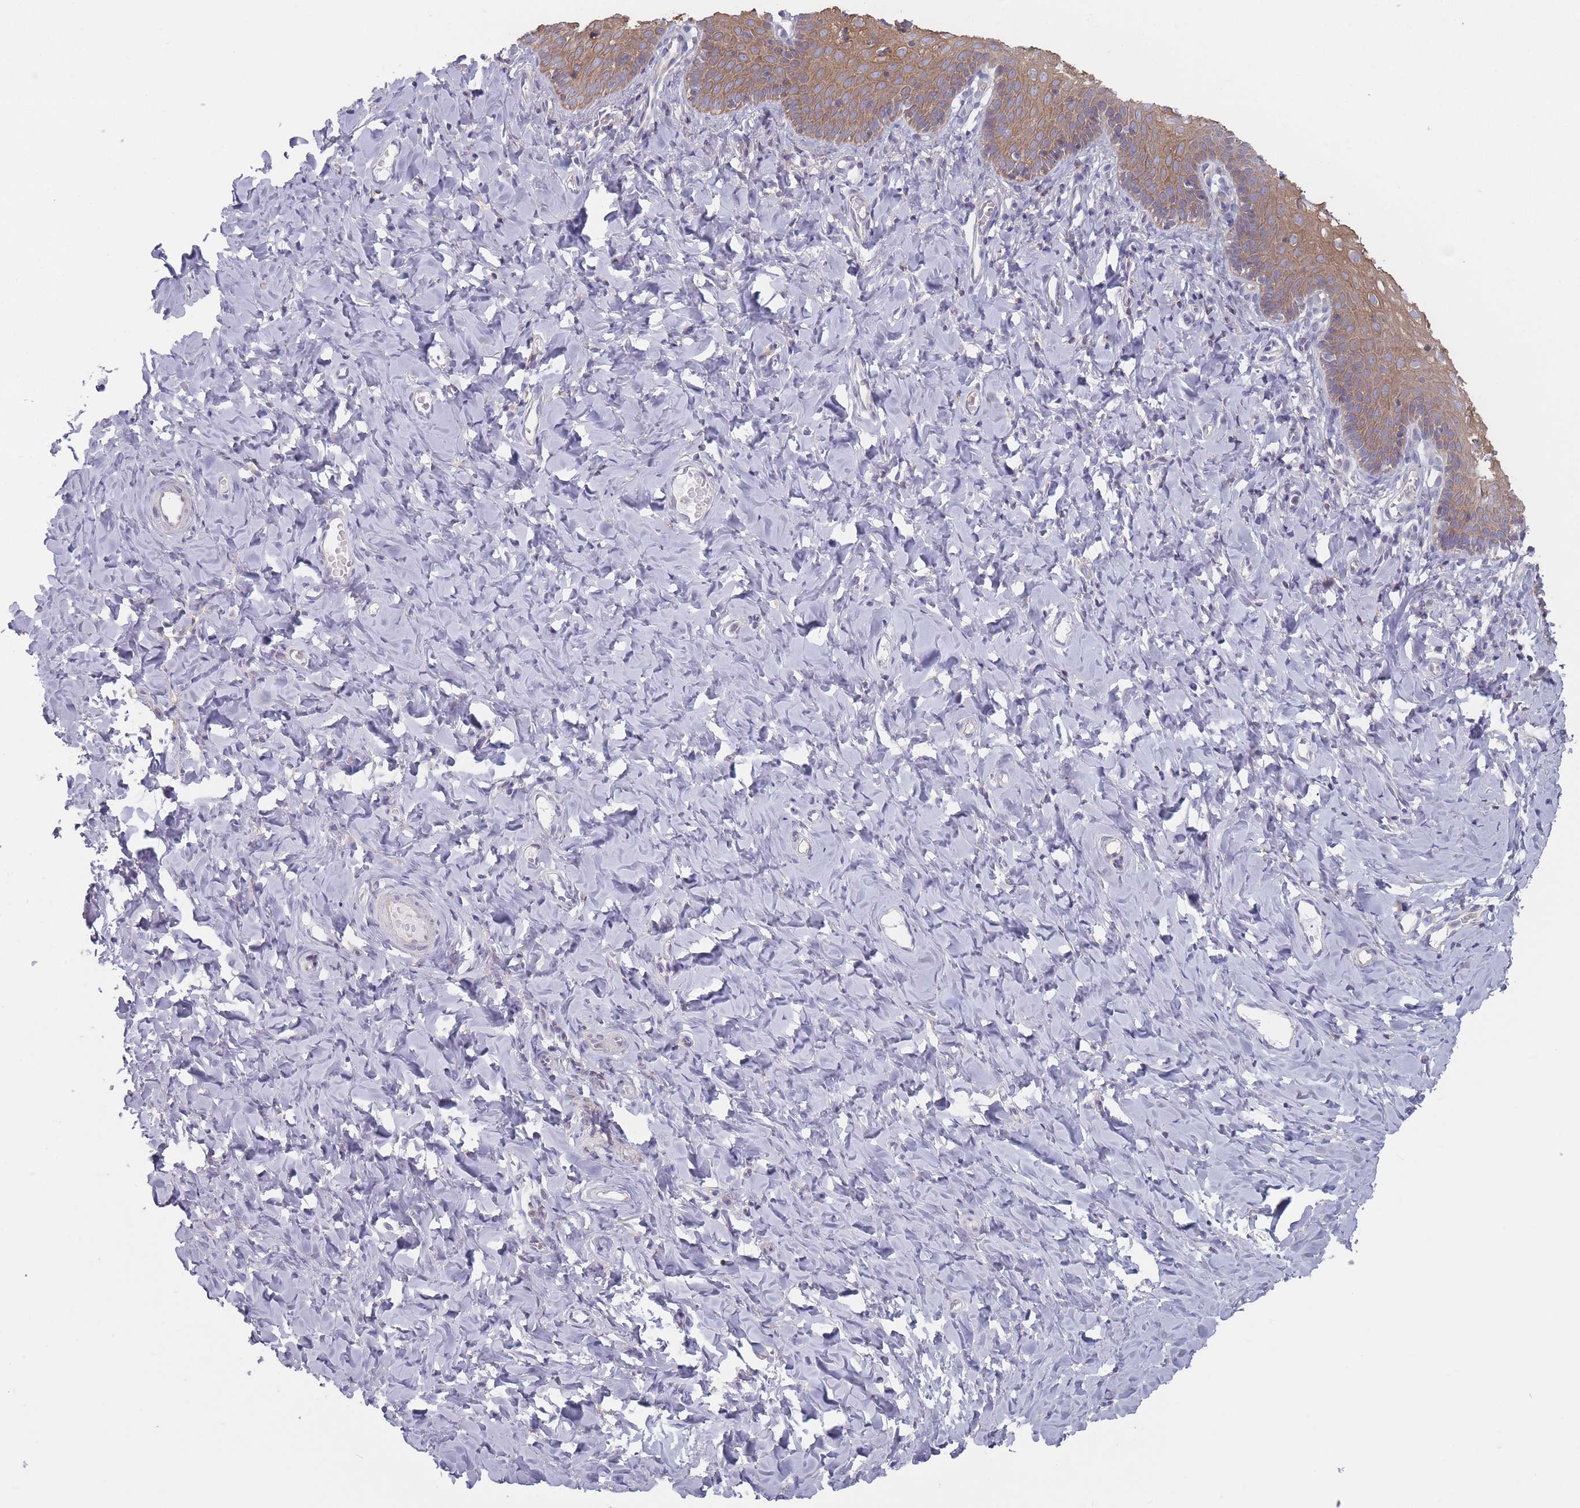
{"staining": {"intensity": "moderate", "quantity": ">75%", "location": "cytoplasmic/membranous"}, "tissue": "vagina", "cell_type": "Squamous epithelial cells", "image_type": "normal", "snomed": [{"axis": "morphology", "description": "Normal tissue, NOS"}, {"axis": "topography", "description": "Vagina"}], "caption": "Approximately >75% of squamous epithelial cells in benign vagina exhibit moderate cytoplasmic/membranous protein staining as visualized by brown immunohistochemical staining.", "gene": "HSBP1L1", "patient": {"sex": "female", "age": 60}}